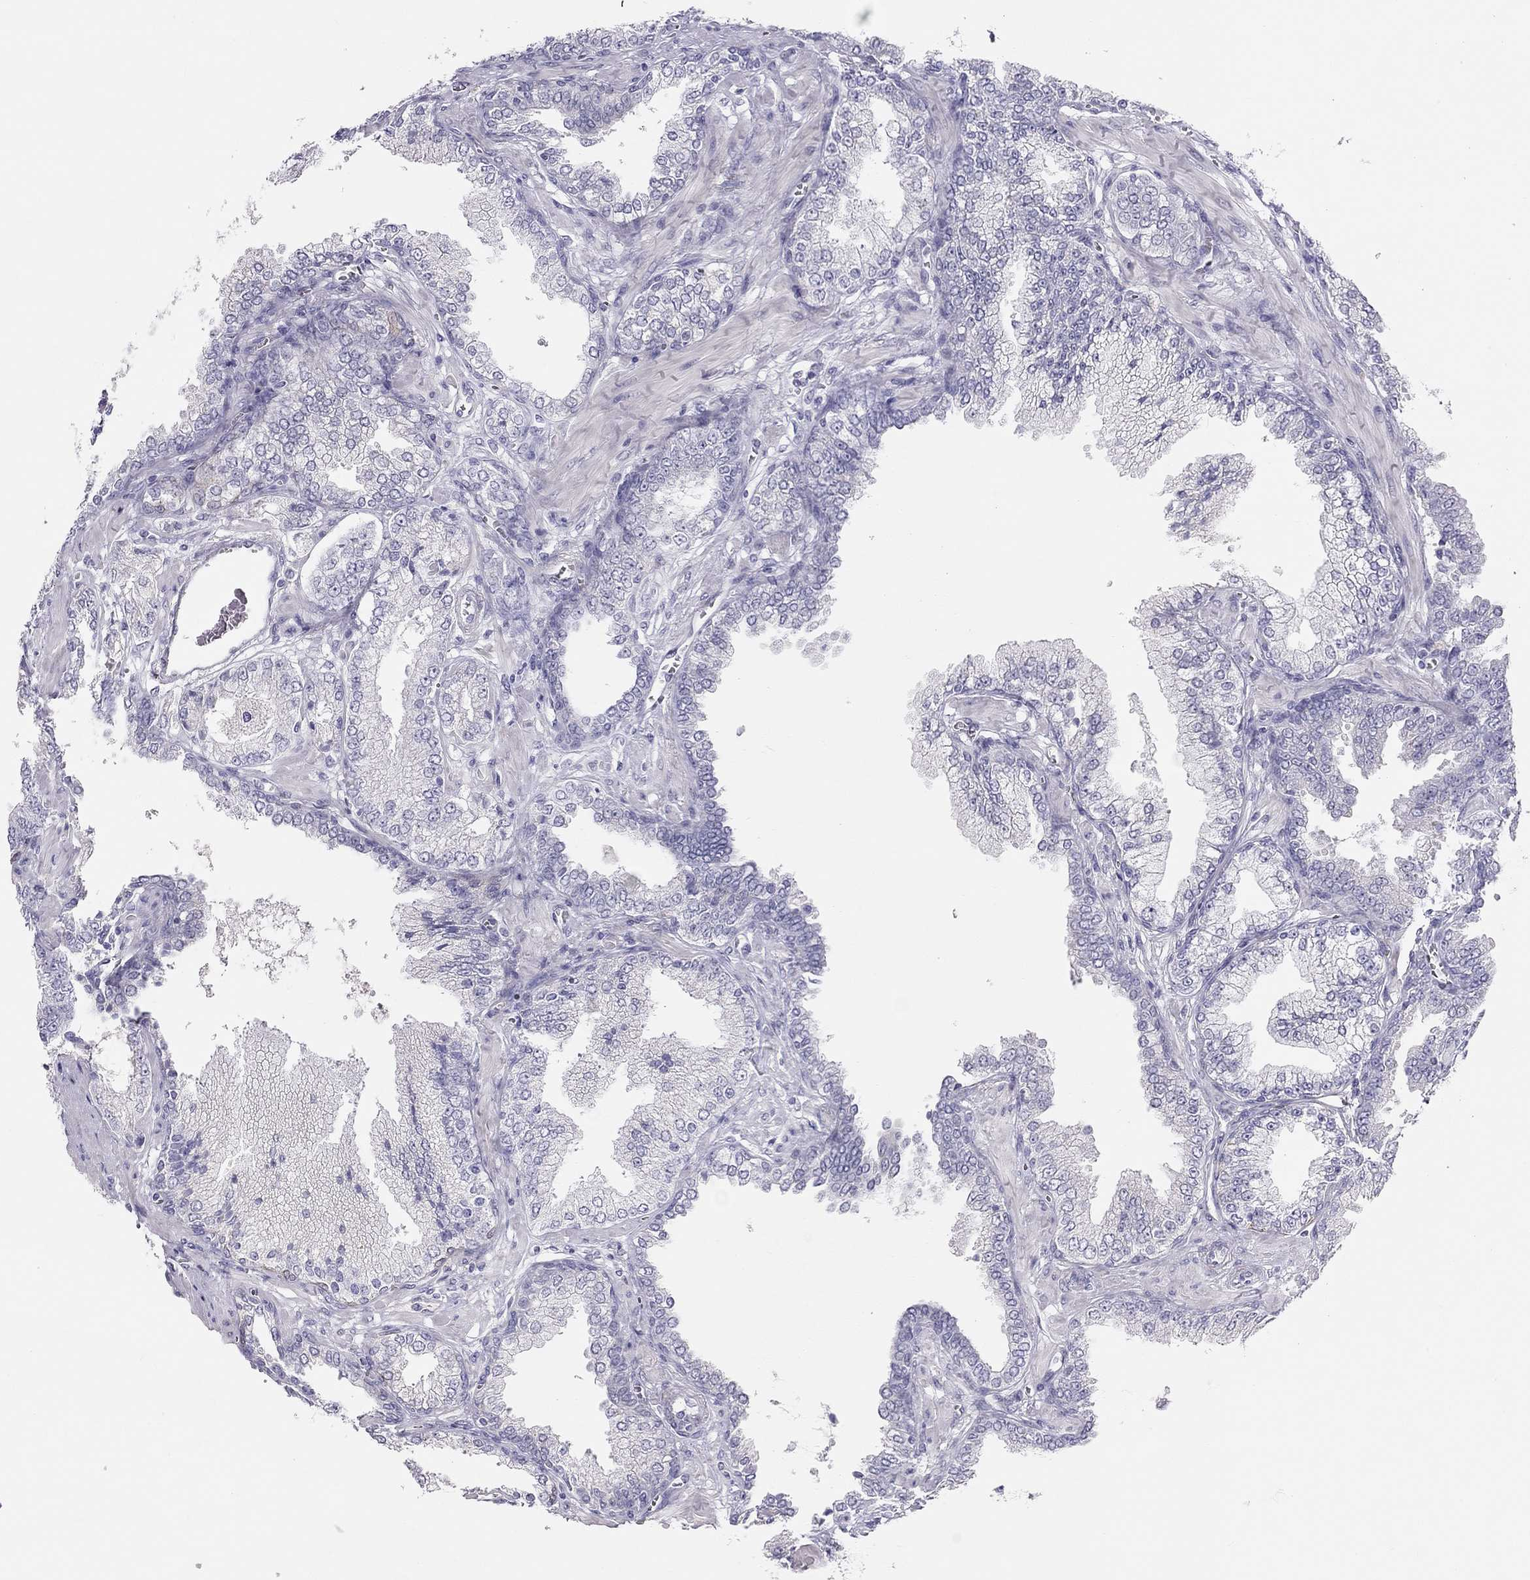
{"staining": {"intensity": "negative", "quantity": "none", "location": "none"}, "tissue": "prostate cancer", "cell_type": "Tumor cells", "image_type": "cancer", "snomed": [{"axis": "morphology", "description": "Adenocarcinoma, NOS"}, {"axis": "topography", "description": "Prostate"}], "caption": "This is an immunohistochemistry (IHC) photomicrograph of human prostate cancer. There is no positivity in tumor cells.", "gene": "KCNV2", "patient": {"sex": "male", "age": 64}}